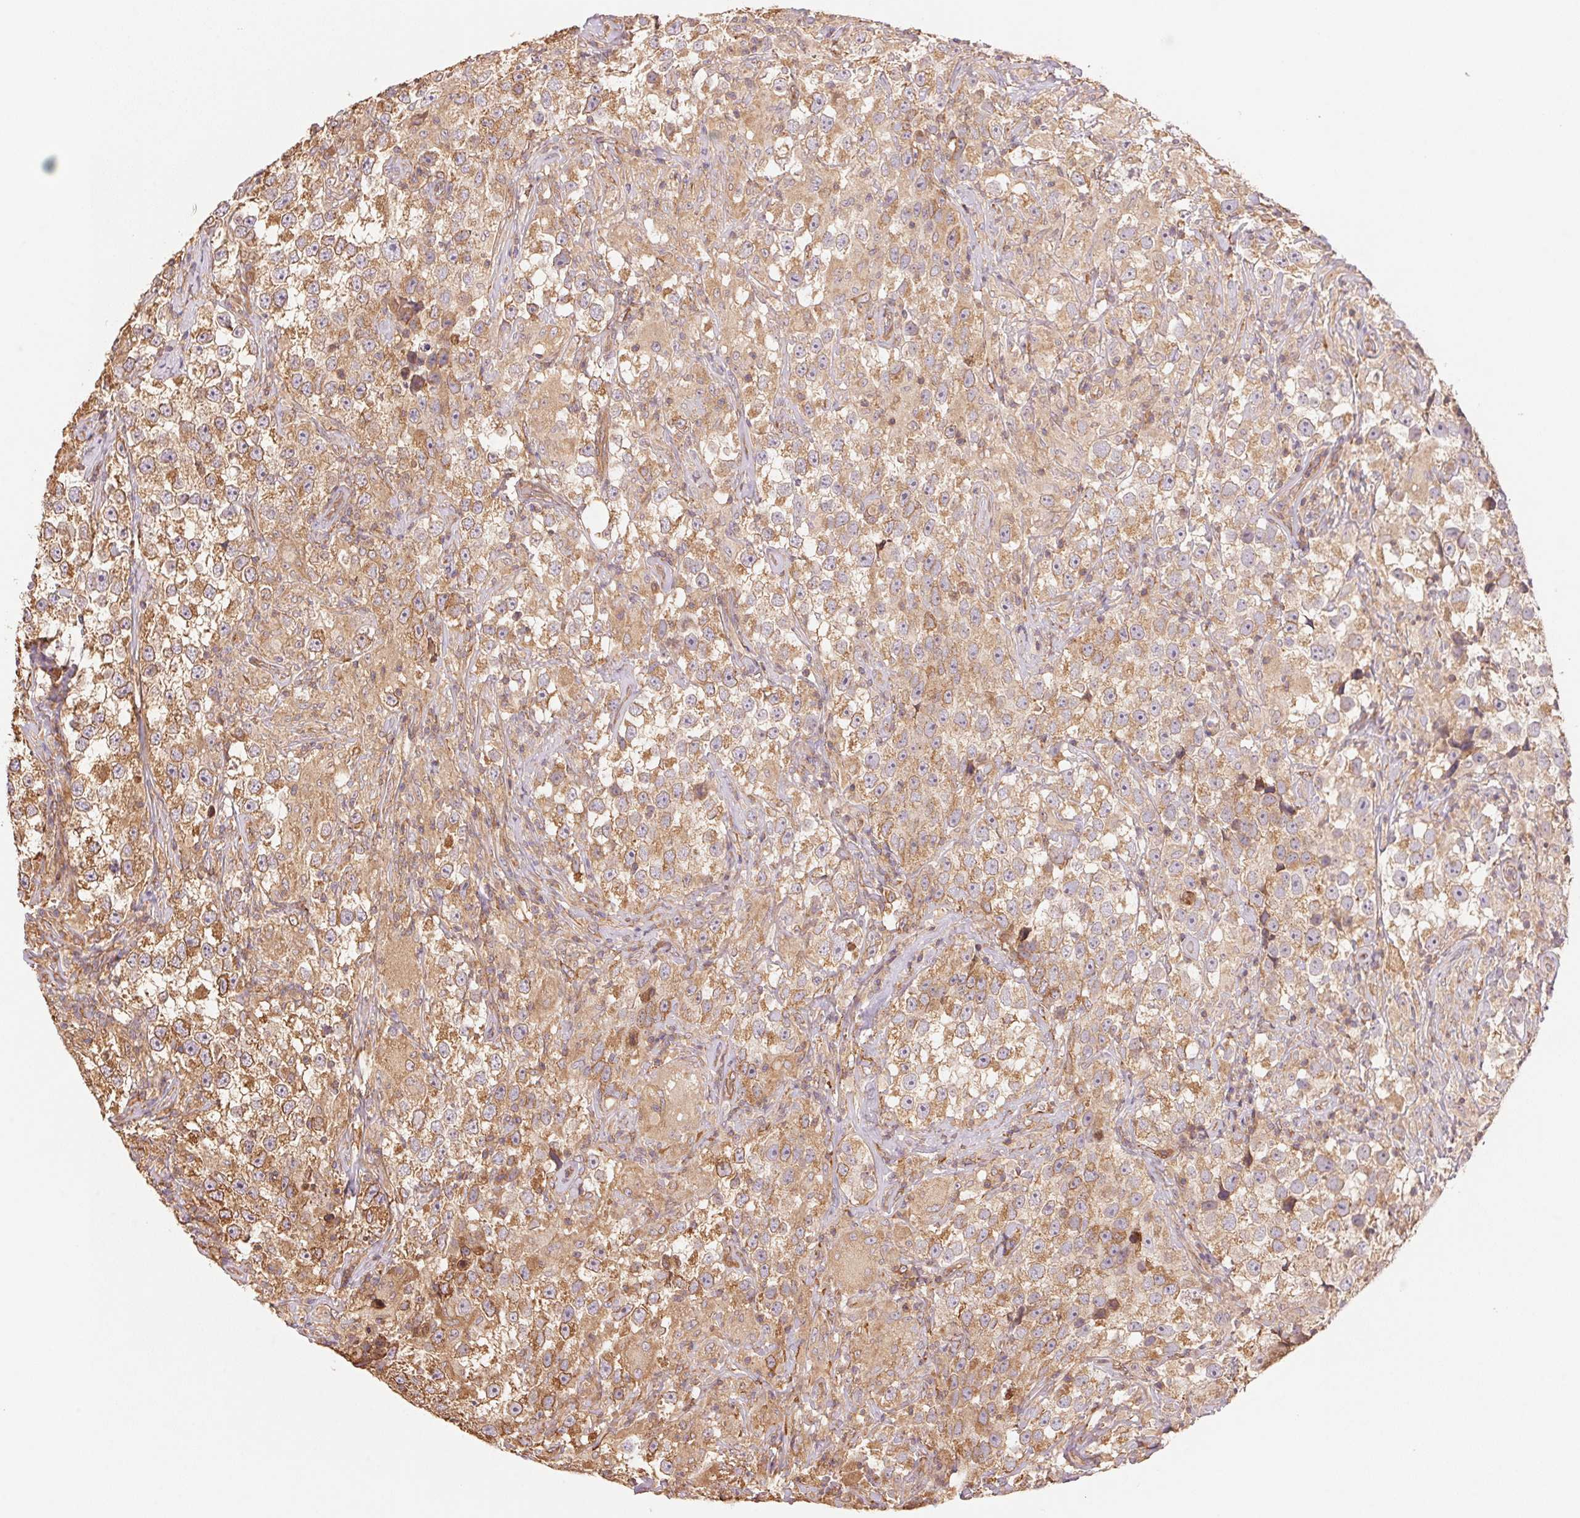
{"staining": {"intensity": "moderate", "quantity": ">75%", "location": "cytoplasmic/membranous"}, "tissue": "testis cancer", "cell_type": "Tumor cells", "image_type": "cancer", "snomed": [{"axis": "morphology", "description": "Seminoma, NOS"}, {"axis": "topography", "description": "Testis"}], "caption": "Immunohistochemical staining of testis seminoma exhibits medium levels of moderate cytoplasmic/membranous expression in approximately >75% of tumor cells.", "gene": "C6orf163", "patient": {"sex": "male", "age": 46}}